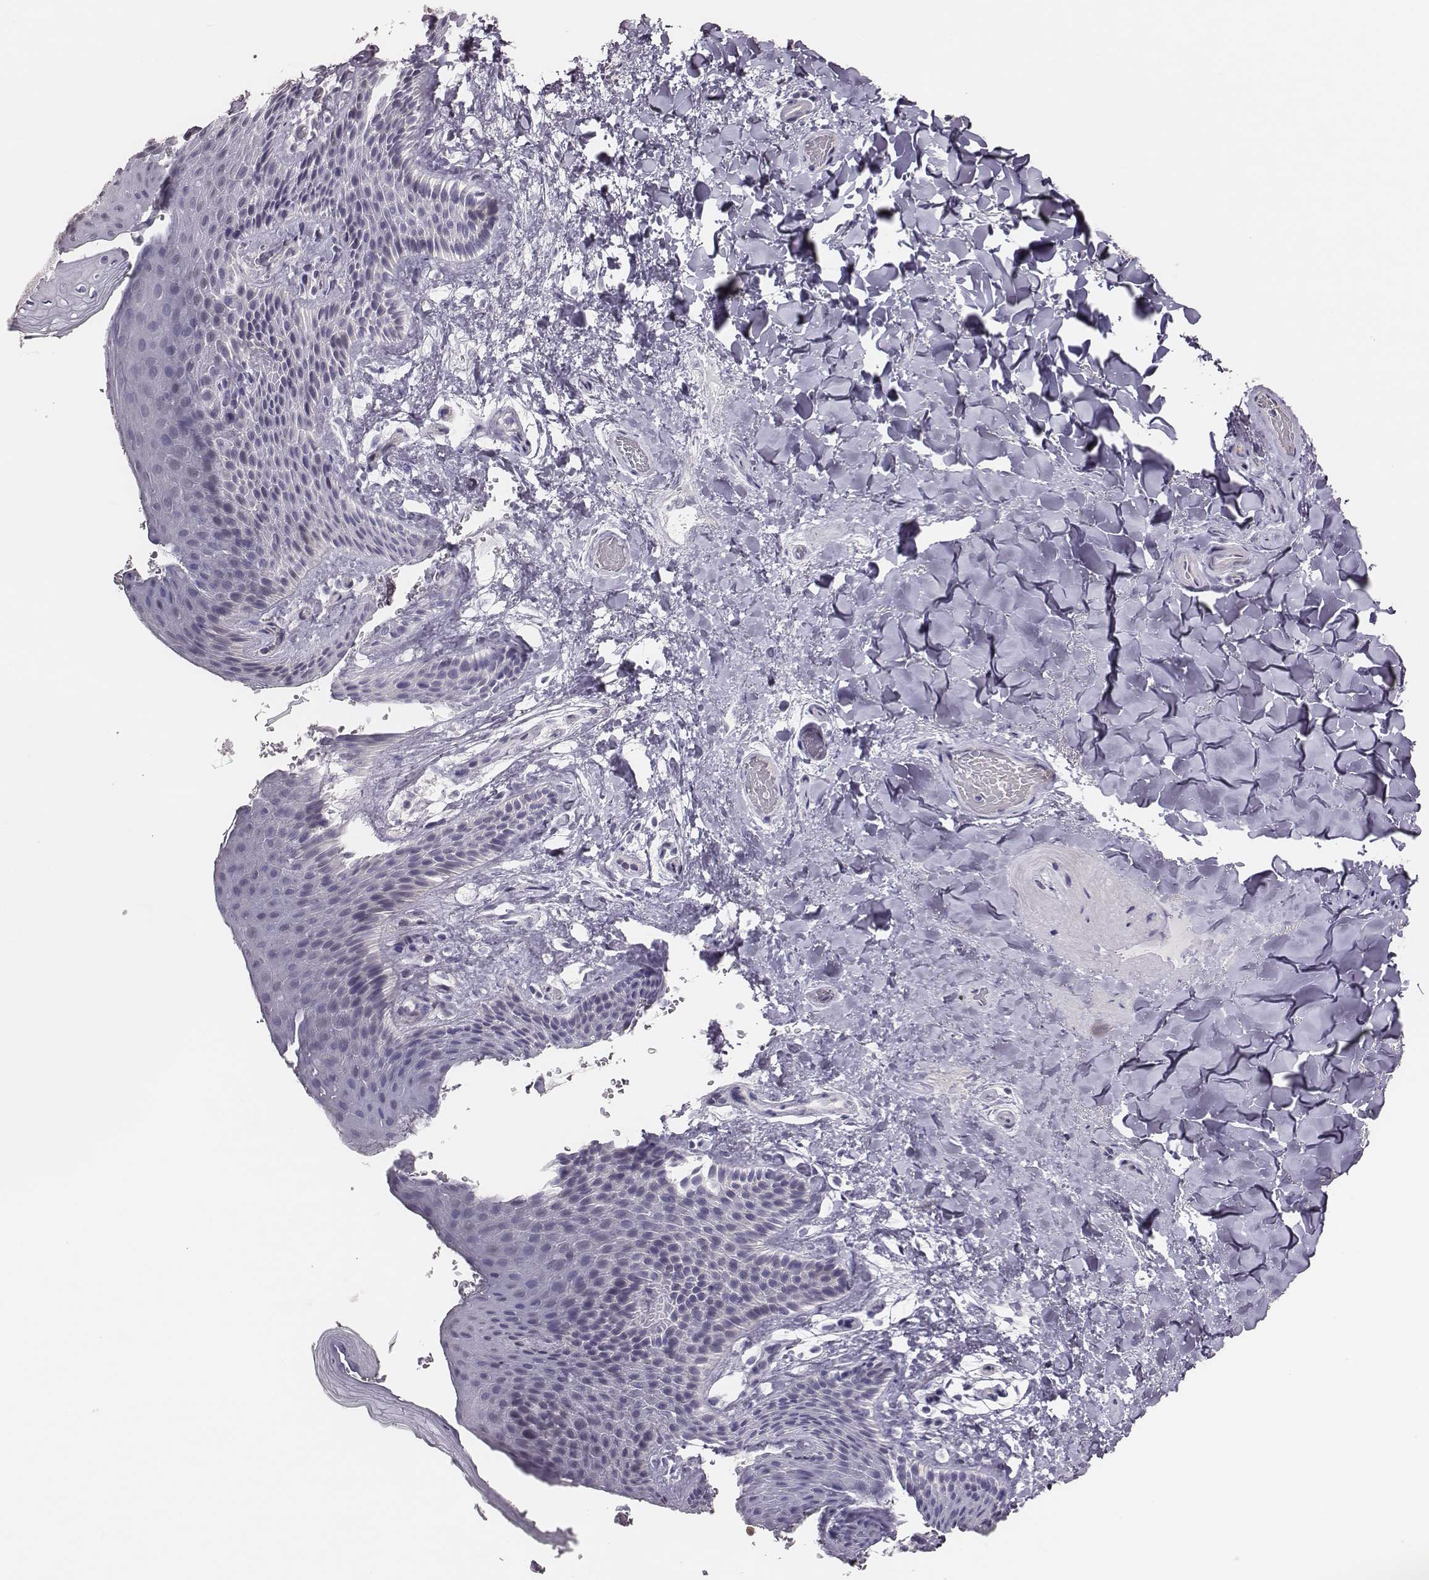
{"staining": {"intensity": "negative", "quantity": "none", "location": "none"}, "tissue": "skin", "cell_type": "Epidermal cells", "image_type": "normal", "snomed": [{"axis": "morphology", "description": "Normal tissue, NOS"}, {"axis": "topography", "description": "Anal"}], "caption": "Image shows no significant protein staining in epidermal cells of unremarkable skin.", "gene": "SCML2", "patient": {"sex": "male", "age": 36}}